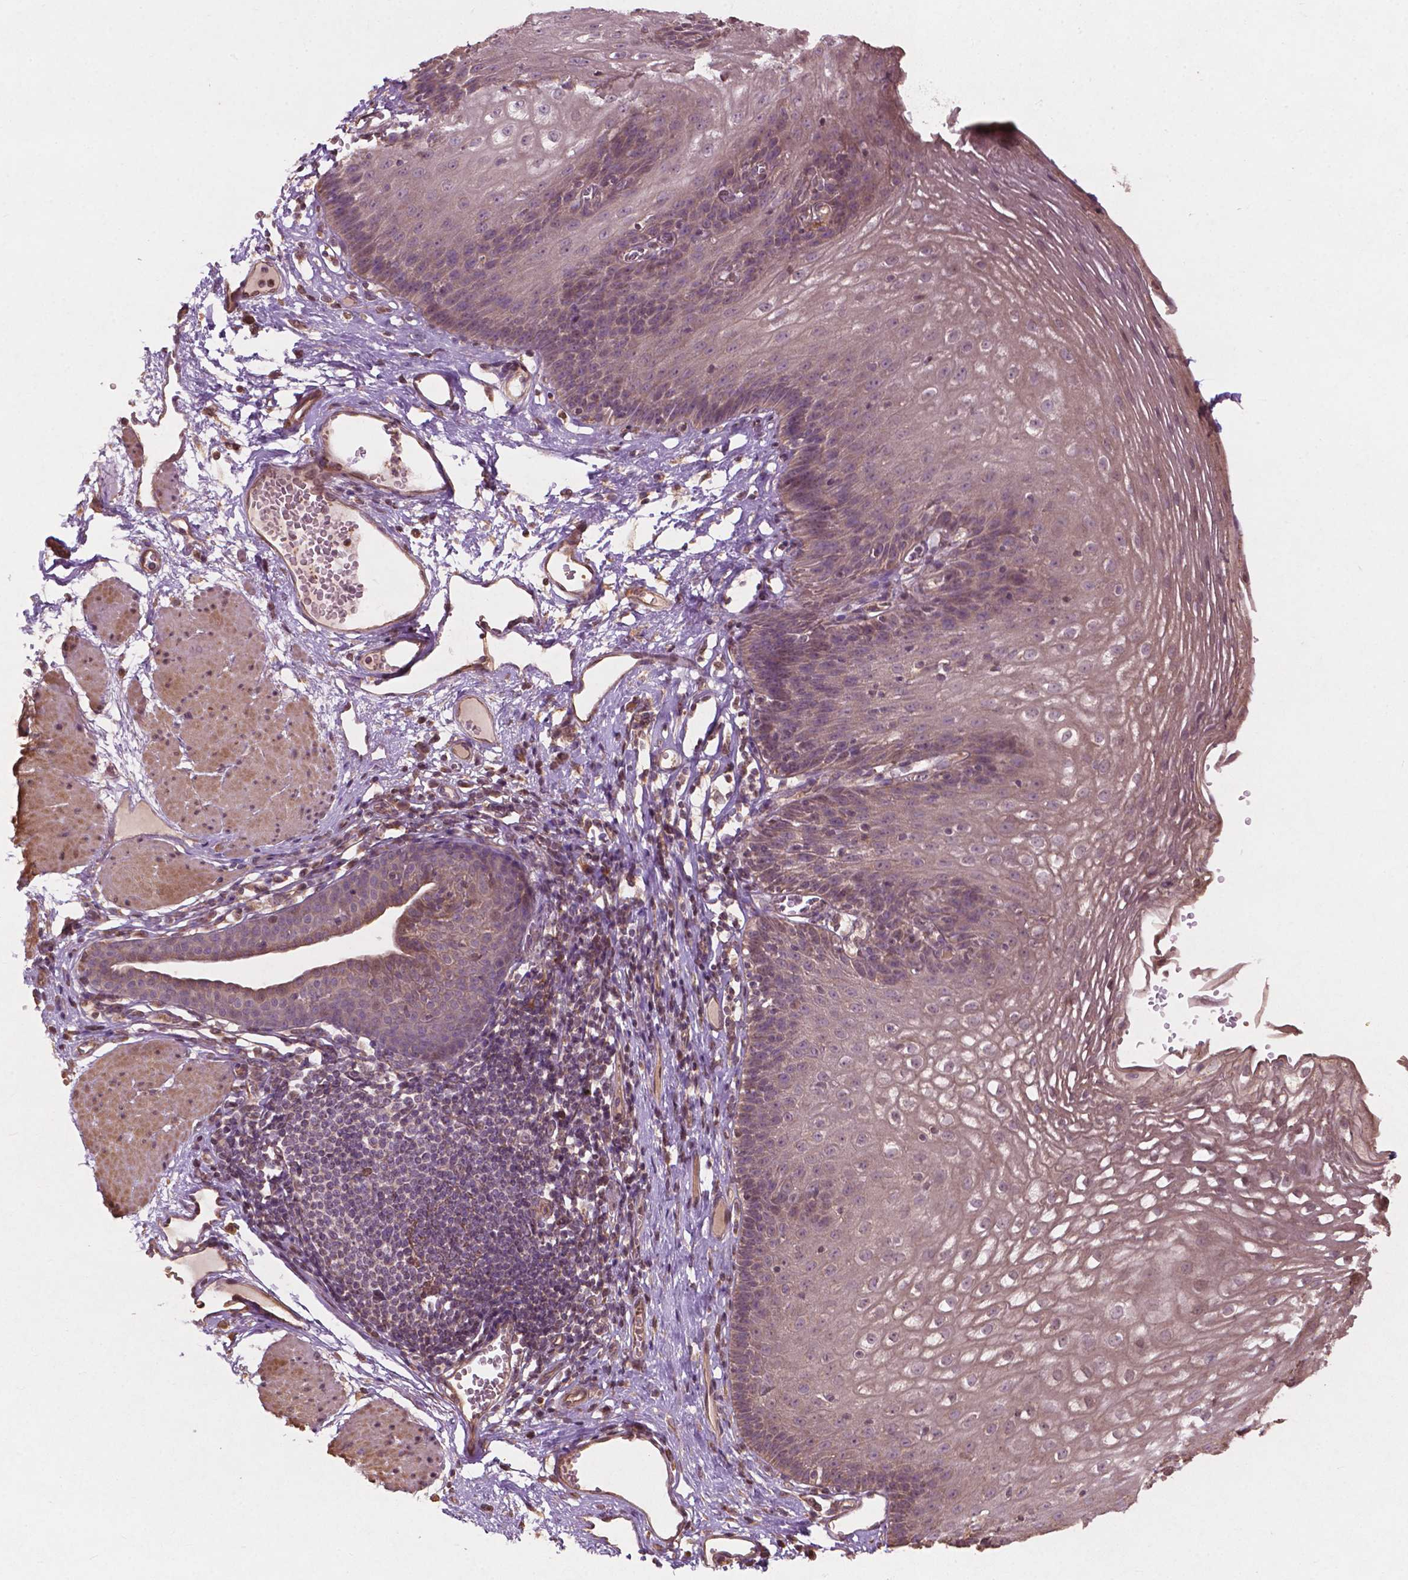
{"staining": {"intensity": "weak", "quantity": "25%-75%", "location": "cytoplasmic/membranous"}, "tissue": "esophagus", "cell_type": "Squamous epithelial cells", "image_type": "normal", "snomed": [{"axis": "morphology", "description": "Normal tissue, NOS"}, {"axis": "topography", "description": "Esophagus"}], "caption": "DAB immunohistochemical staining of unremarkable esophagus reveals weak cytoplasmic/membranous protein positivity in approximately 25%-75% of squamous epithelial cells.", "gene": "CDC42BPA", "patient": {"sex": "male", "age": 72}}